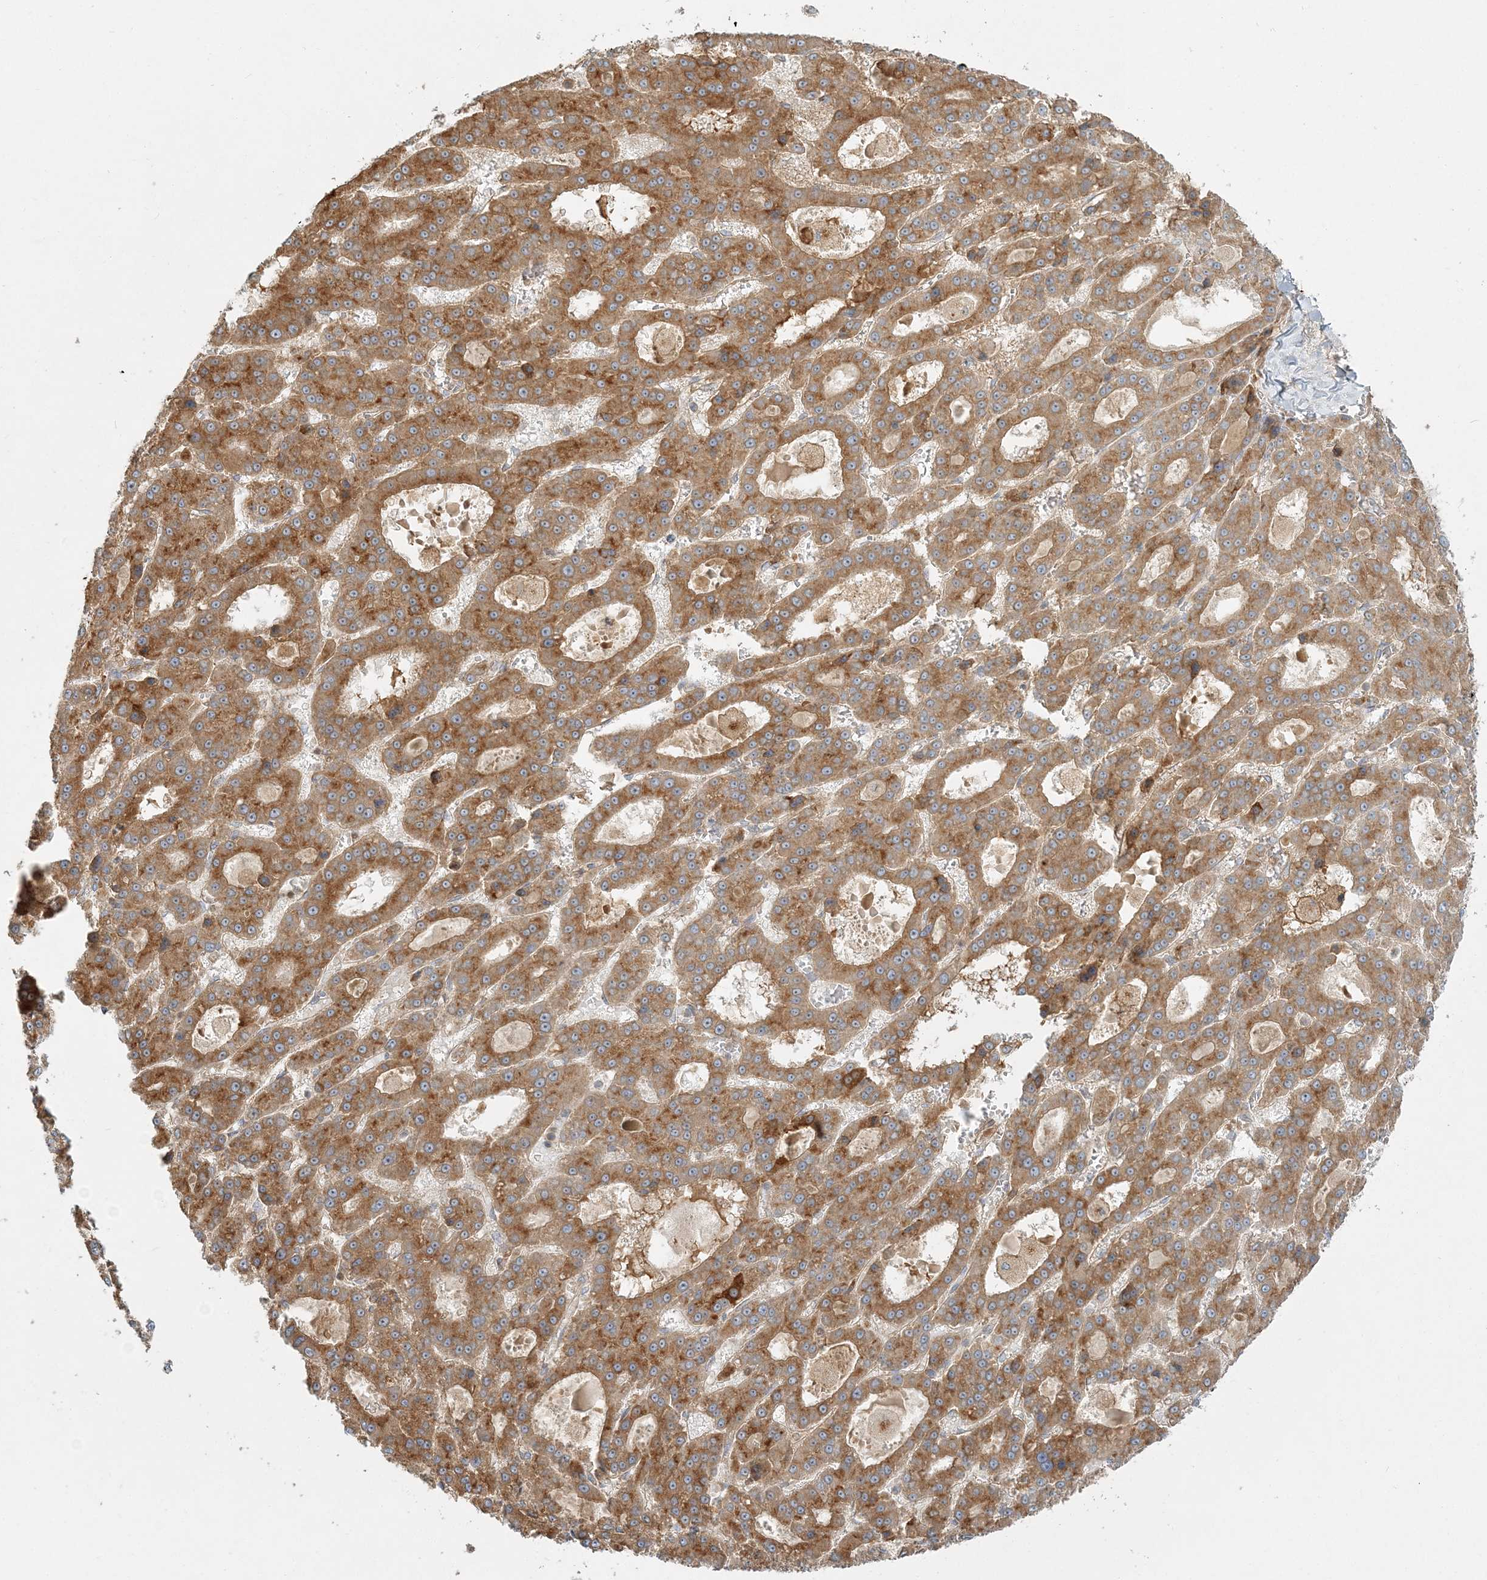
{"staining": {"intensity": "strong", "quantity": ">75%", "location": "cytoplasmic/membranous"}, "tissue": "liver cancer", "cell_type": "Tumor cells", "image_type": "cancer", "snomed": [{"axis": "morphology", "description": "Carcinoma, Hepatocellular, NOS"}, {"axis": "topography", "description": "Liver"}], "caption": "Immunohistochemical staining of hepatocellular carcinoma (liver) exhibits high levels of strong cytoplasmic/membranous protein expression in about >75% of tumor cells.", "gene": "AP1AR", "patient": {"sex": "male", "age": 70}}